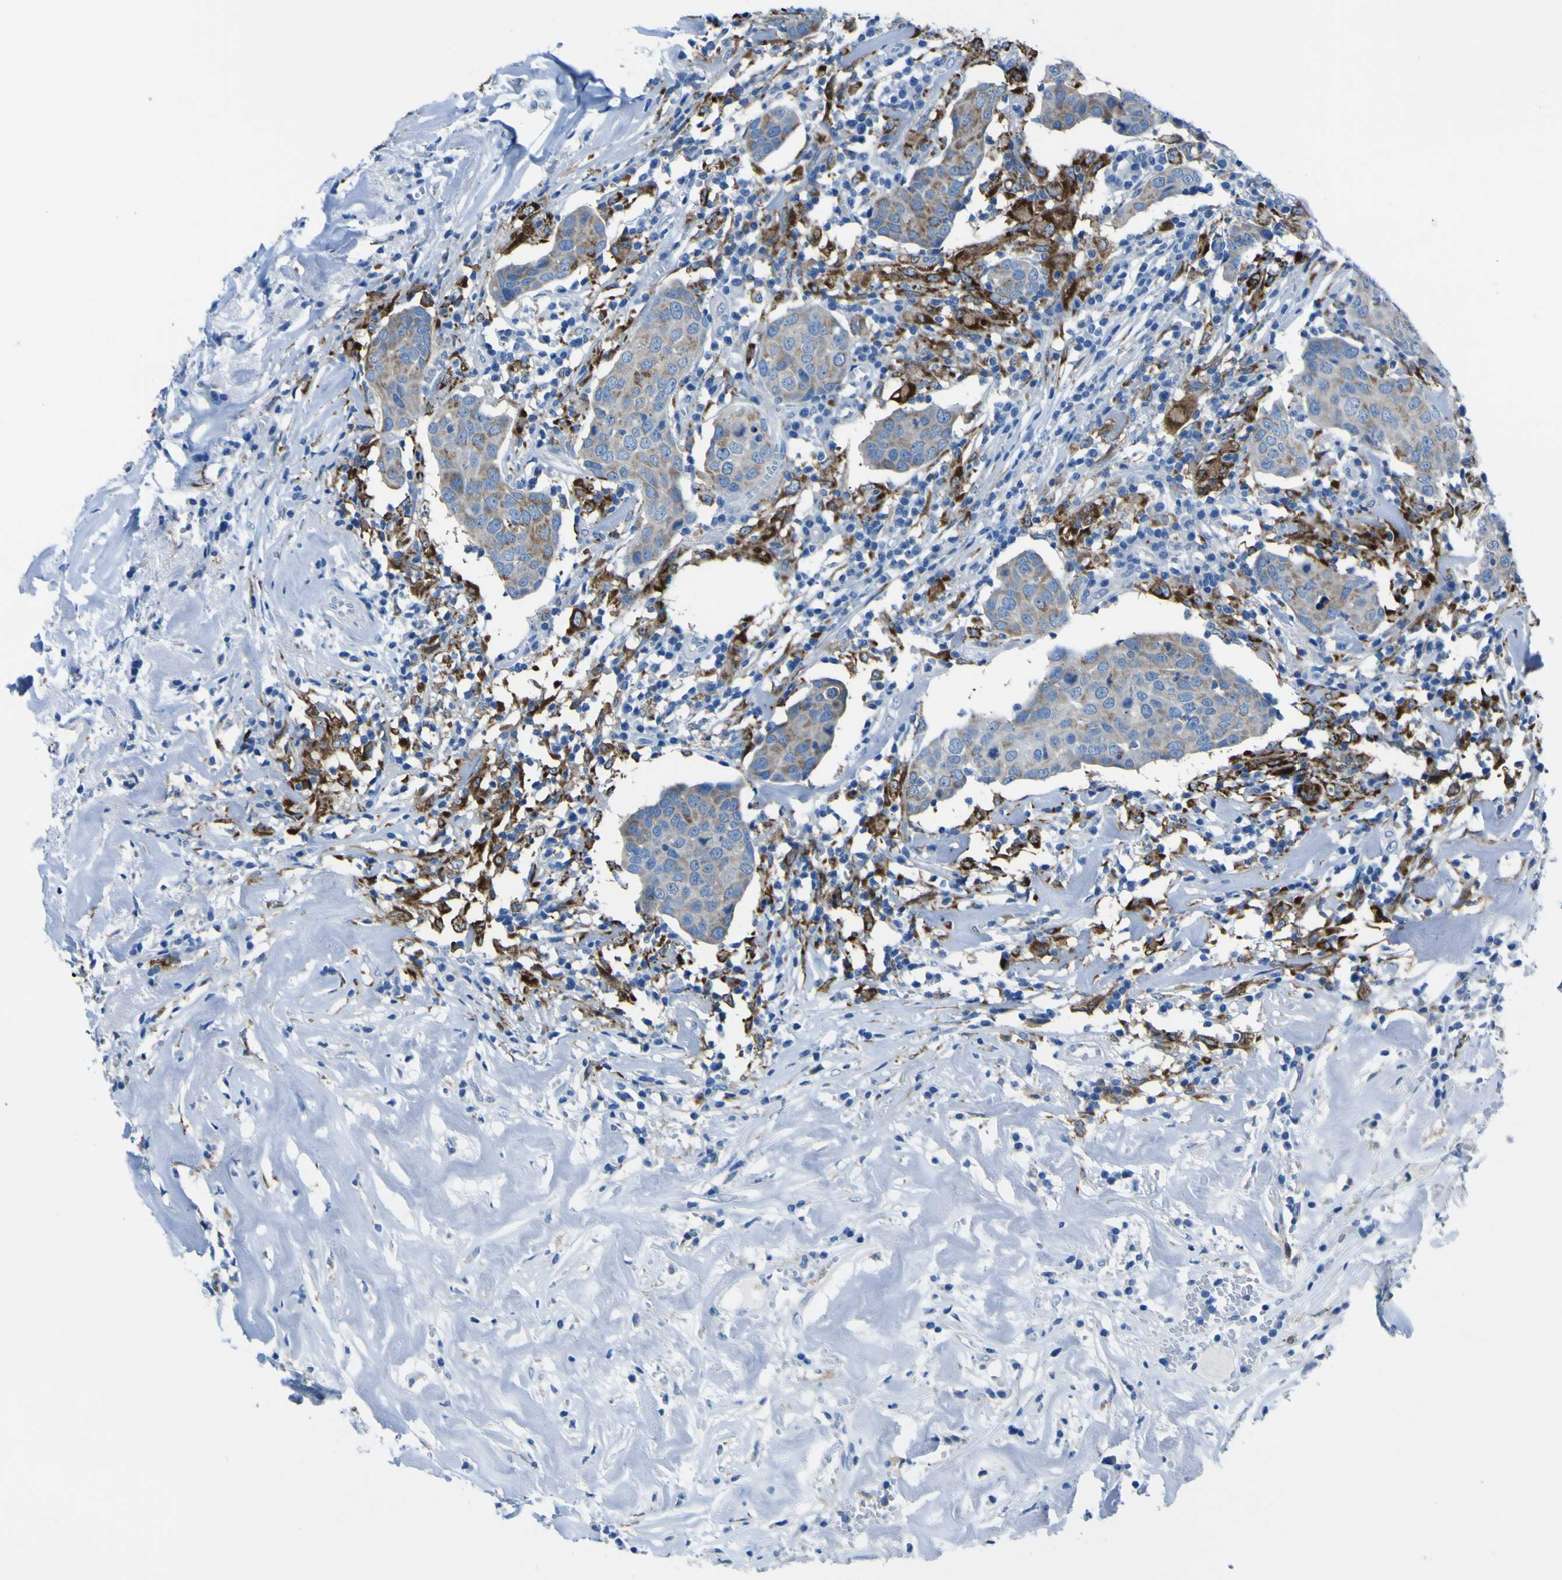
{"staining": {"intensity": "weak", "quantity": "25%-75%", "location": "cytoplasmic/membranous"}, "tissue": "head and neck cancer", "cell_type": "Tumor cells", "image_type": "cancer", "snomed": [{"axis": "morphology", "description": "Adenocarcinoma, NOS"}, {"axis": "topography", "description": "Salivary gland"}, {"axis": "topography", "description": "Head-Neck"}], "caption": "The immunohistochemical stain highlights weak cytoplasmic/membranous positivity in tumor cells of head and neck adenocarcinoma tissue.", "gene": "ACSL1", "patient": {"sex": "female", "age": 65}}